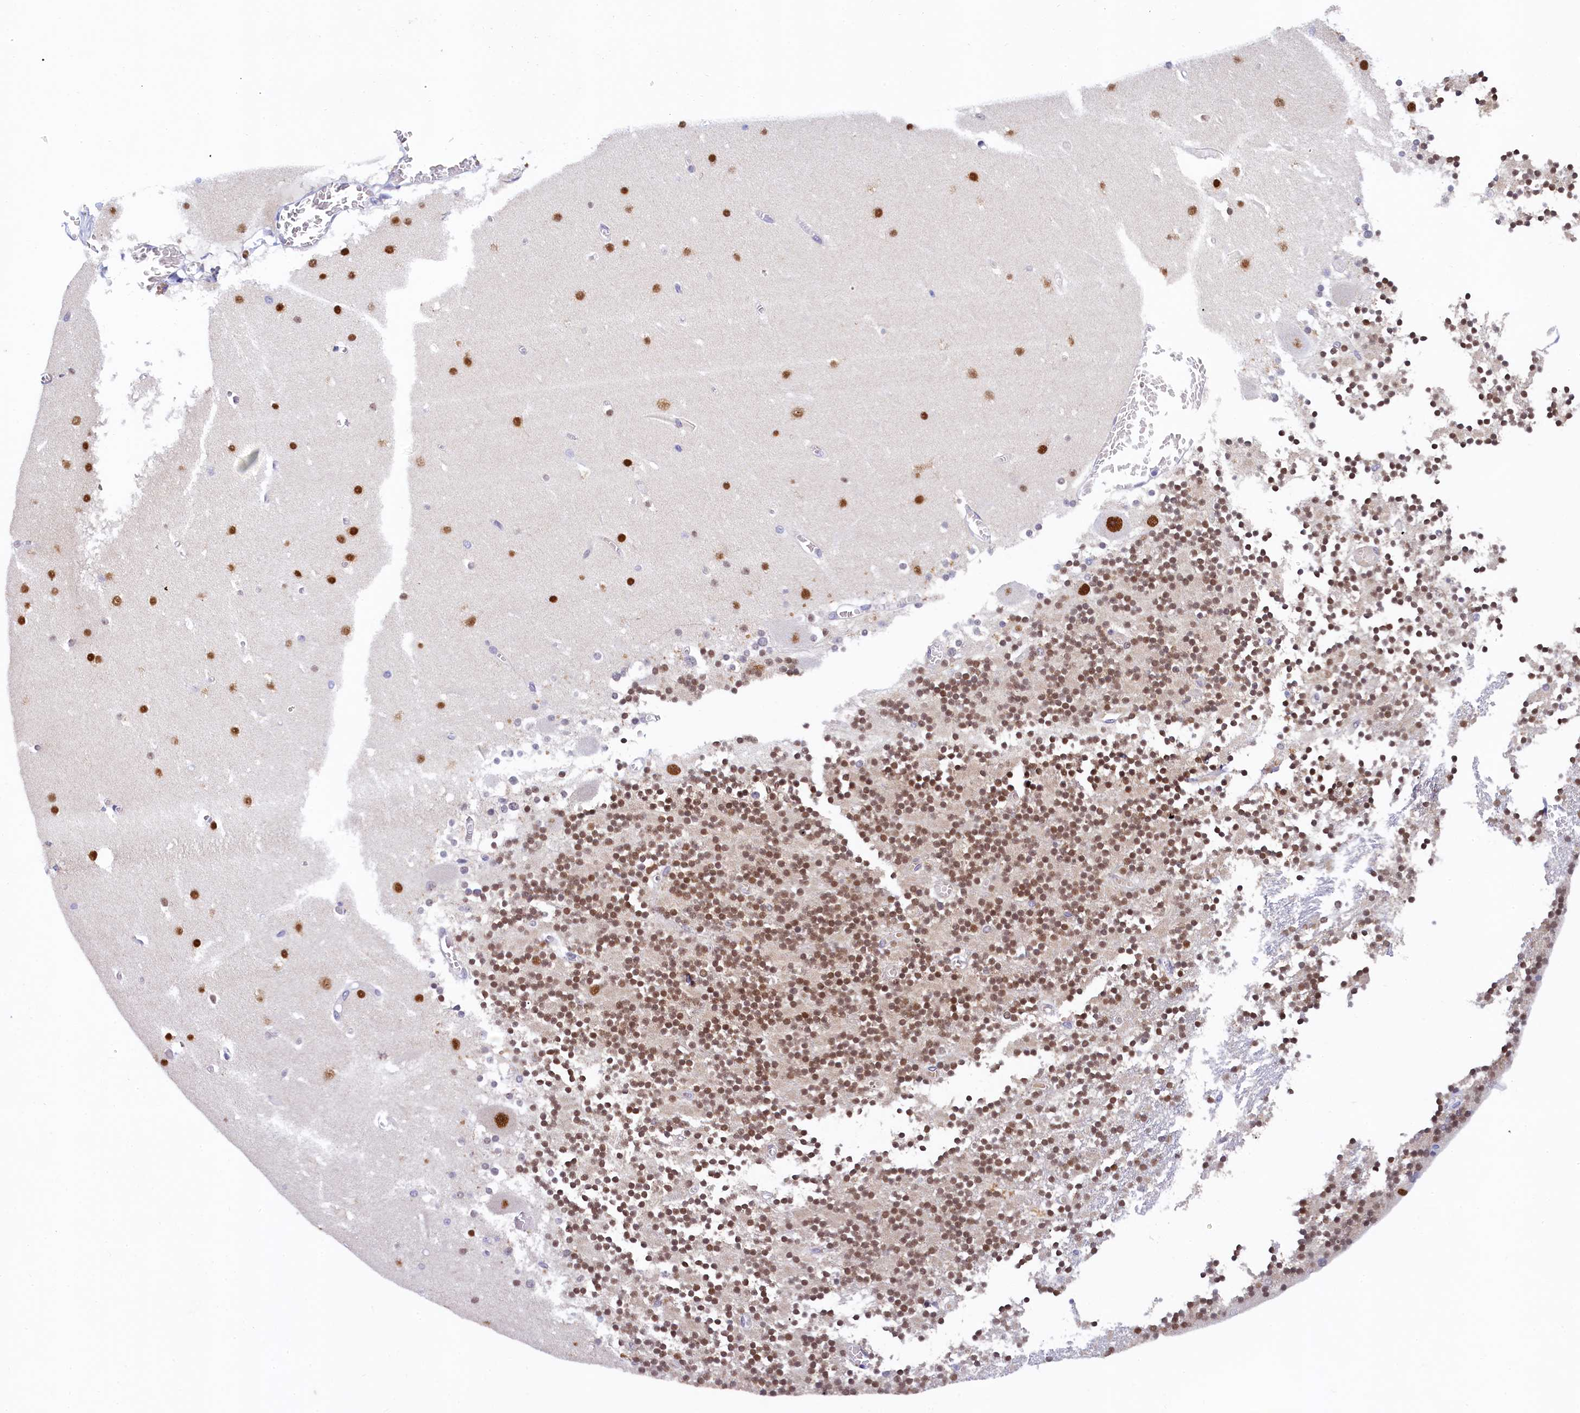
{"staining": {"intensity": "moderate", "quantity": ">75%", "location": "nuclear"}, "tissue": "cerebellum", "cell_type": "Cells in granular layer", "image_type": "normal", "snomed": [{"axis": "morphology", "description": "Normal tissue, NOS"}, {"axis": "topography", "description": "Cerebellum"}], "caption": "The micrograph reveals immunohistochemical staining of benign cerebellum. There is moderate nuclear staining is appreciated in approximately >75% of cells in granular layer.", "gene": "SUGP2", "patient": {"sex": "female", "age": 28}}